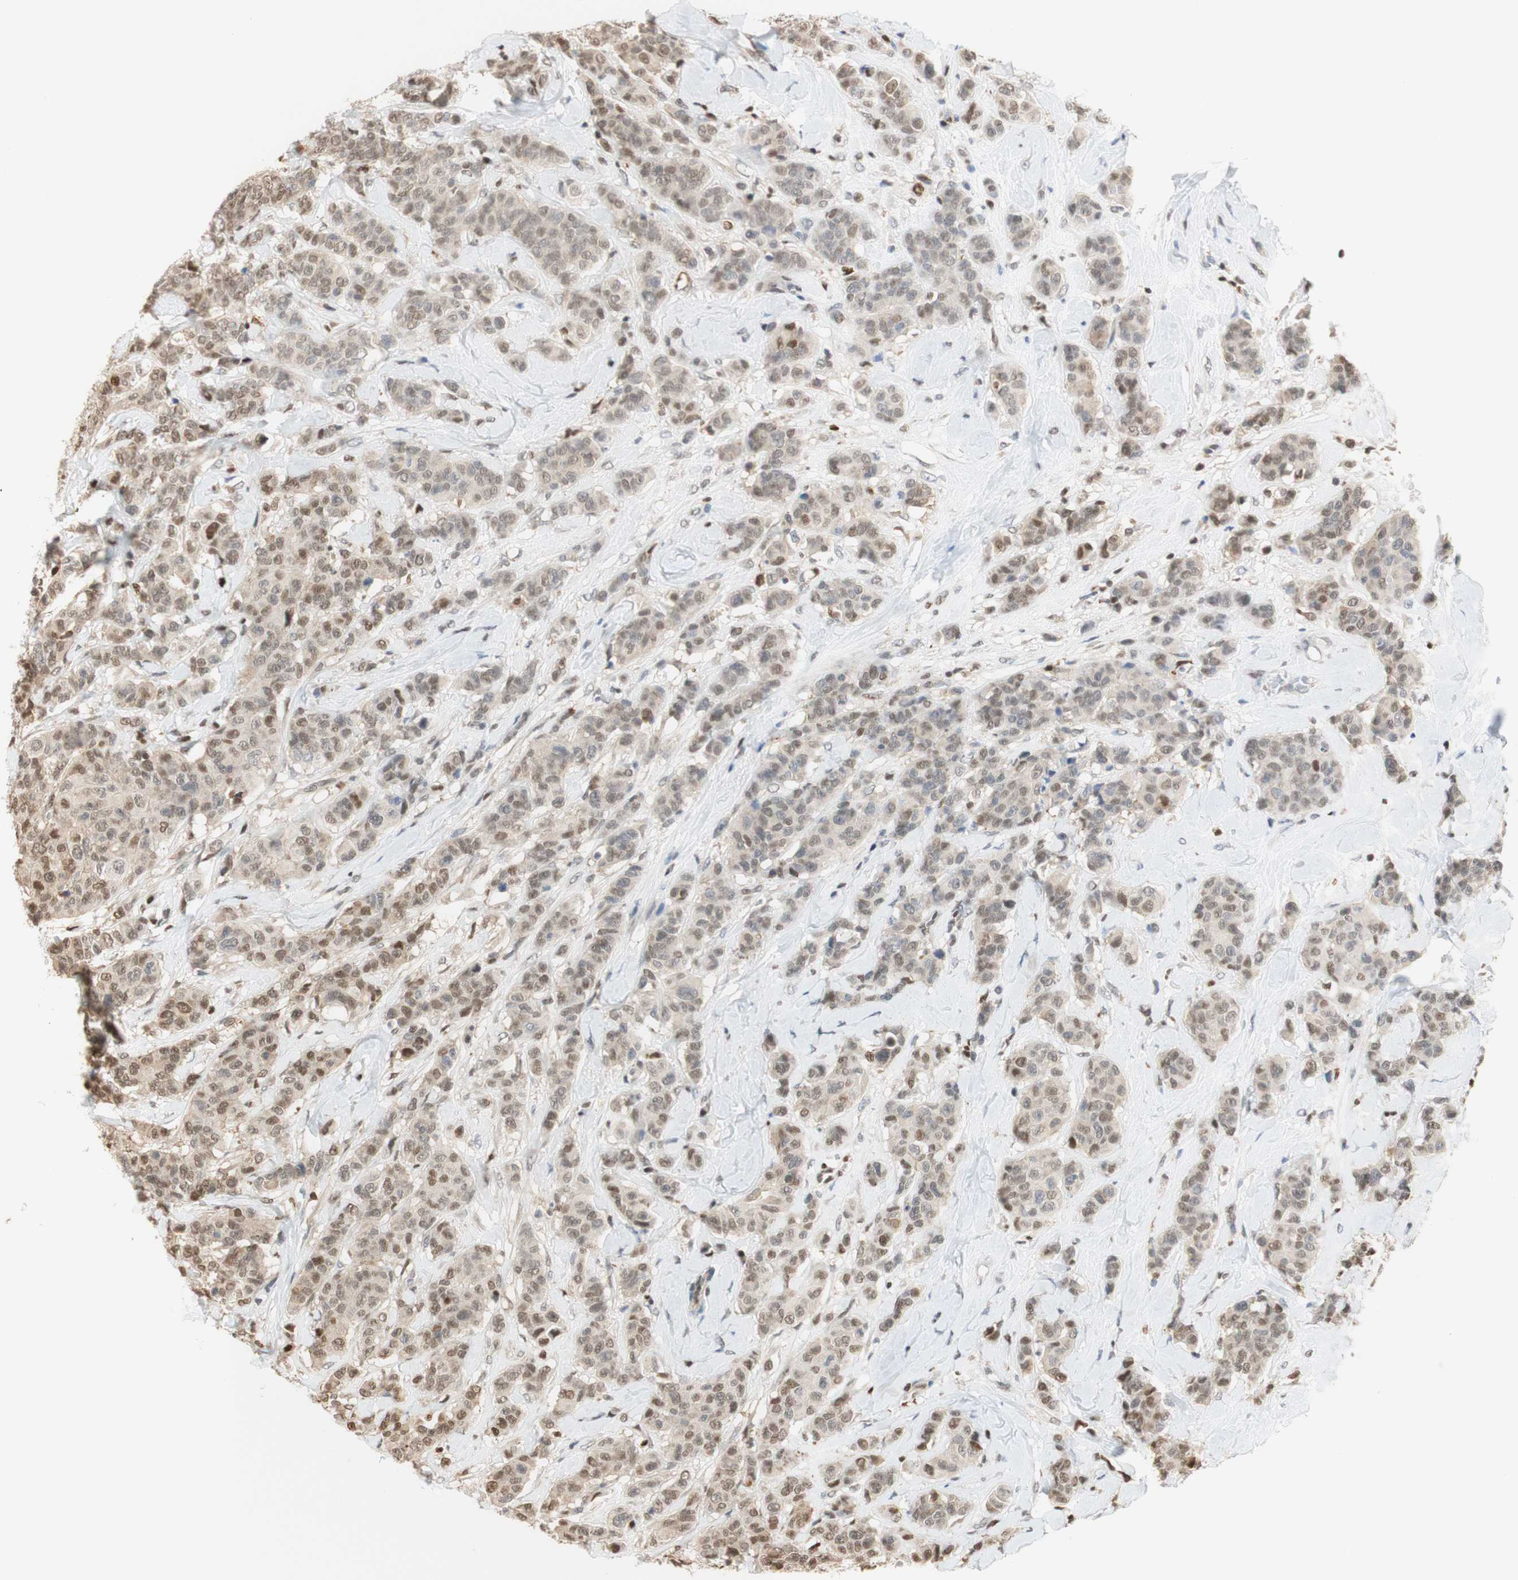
{"staining": {"intensity": "moderate", "quantity": ">75%", "location": "nuclear"}, "tissue": "breast cancer", "cell_type": "Tumor cells", "image_type": "cancer", "snomed": [{"axis": "morphology", "description": "Normal tissue, NOS"}, {"axis": "morphology", "description": "Duct carcinoma"}, {"axis": "topography", "description": "Breast"}], "caption": "Immunohistochemistry (DAB (3,3'-diaminobenzidine)) staining of infiltrating ductal carcinoma (breast) demonstrates moderate nuclear protein positivity in approximately >75% of tumor cells.", "gene": "NAP1L4", "patient": {"sex": "female", "age": 40}}